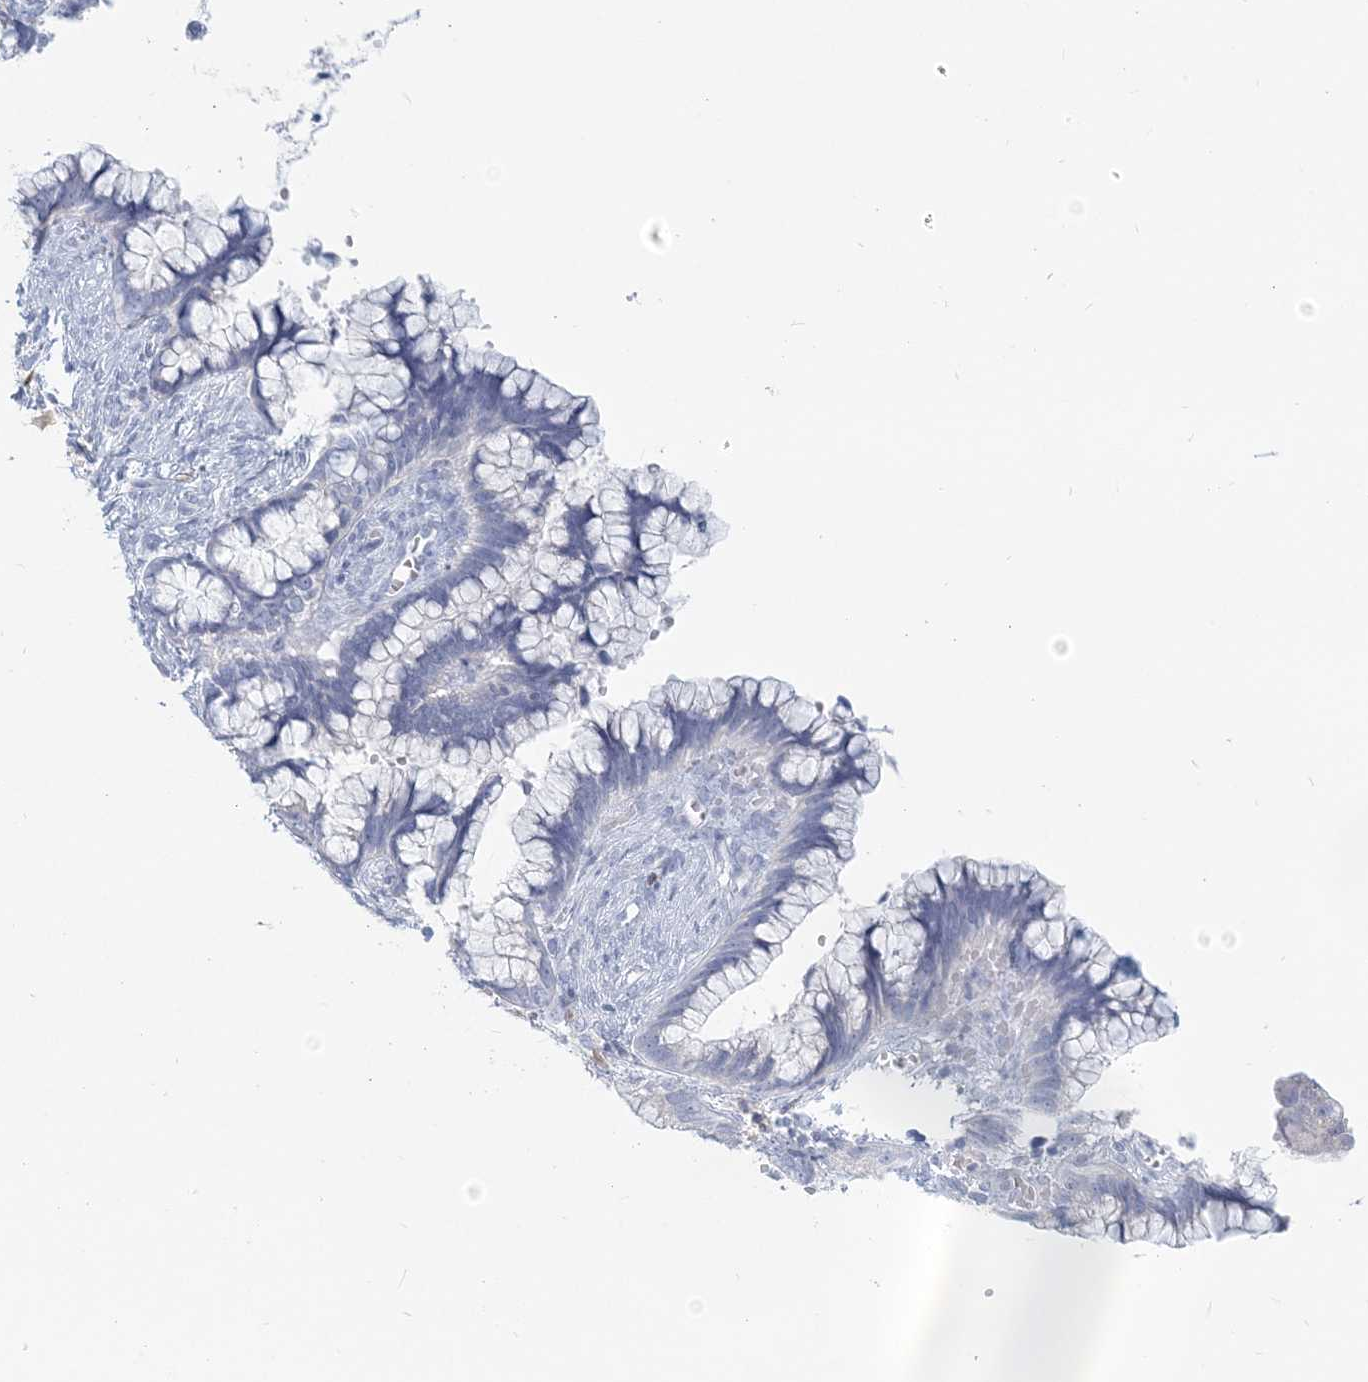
{"staining": {"intensity": "negative", "quantity": "none", "location": "none"}, "tissue": "cervical cancer", "cell_type": "Tumor cells", "image_type": "cancer", "snomed": [{"axis": "morphology", "description": "Adenocarcinoma, NOS"}, {"axis": "topography", "description": "Cervix"}], "caption": "Immunohistochemistry photomicrograph of neoplastic tissue: cervical cancer (adenocarcinoma) stained with DAB demonstrates no significant protein staining in tumor cells. (DAB immunohistochemistry visualized using brightfield microscopy, high magnification).", "gene": "CSN1S1", "patient": {"sex": "female", "age": 44}}